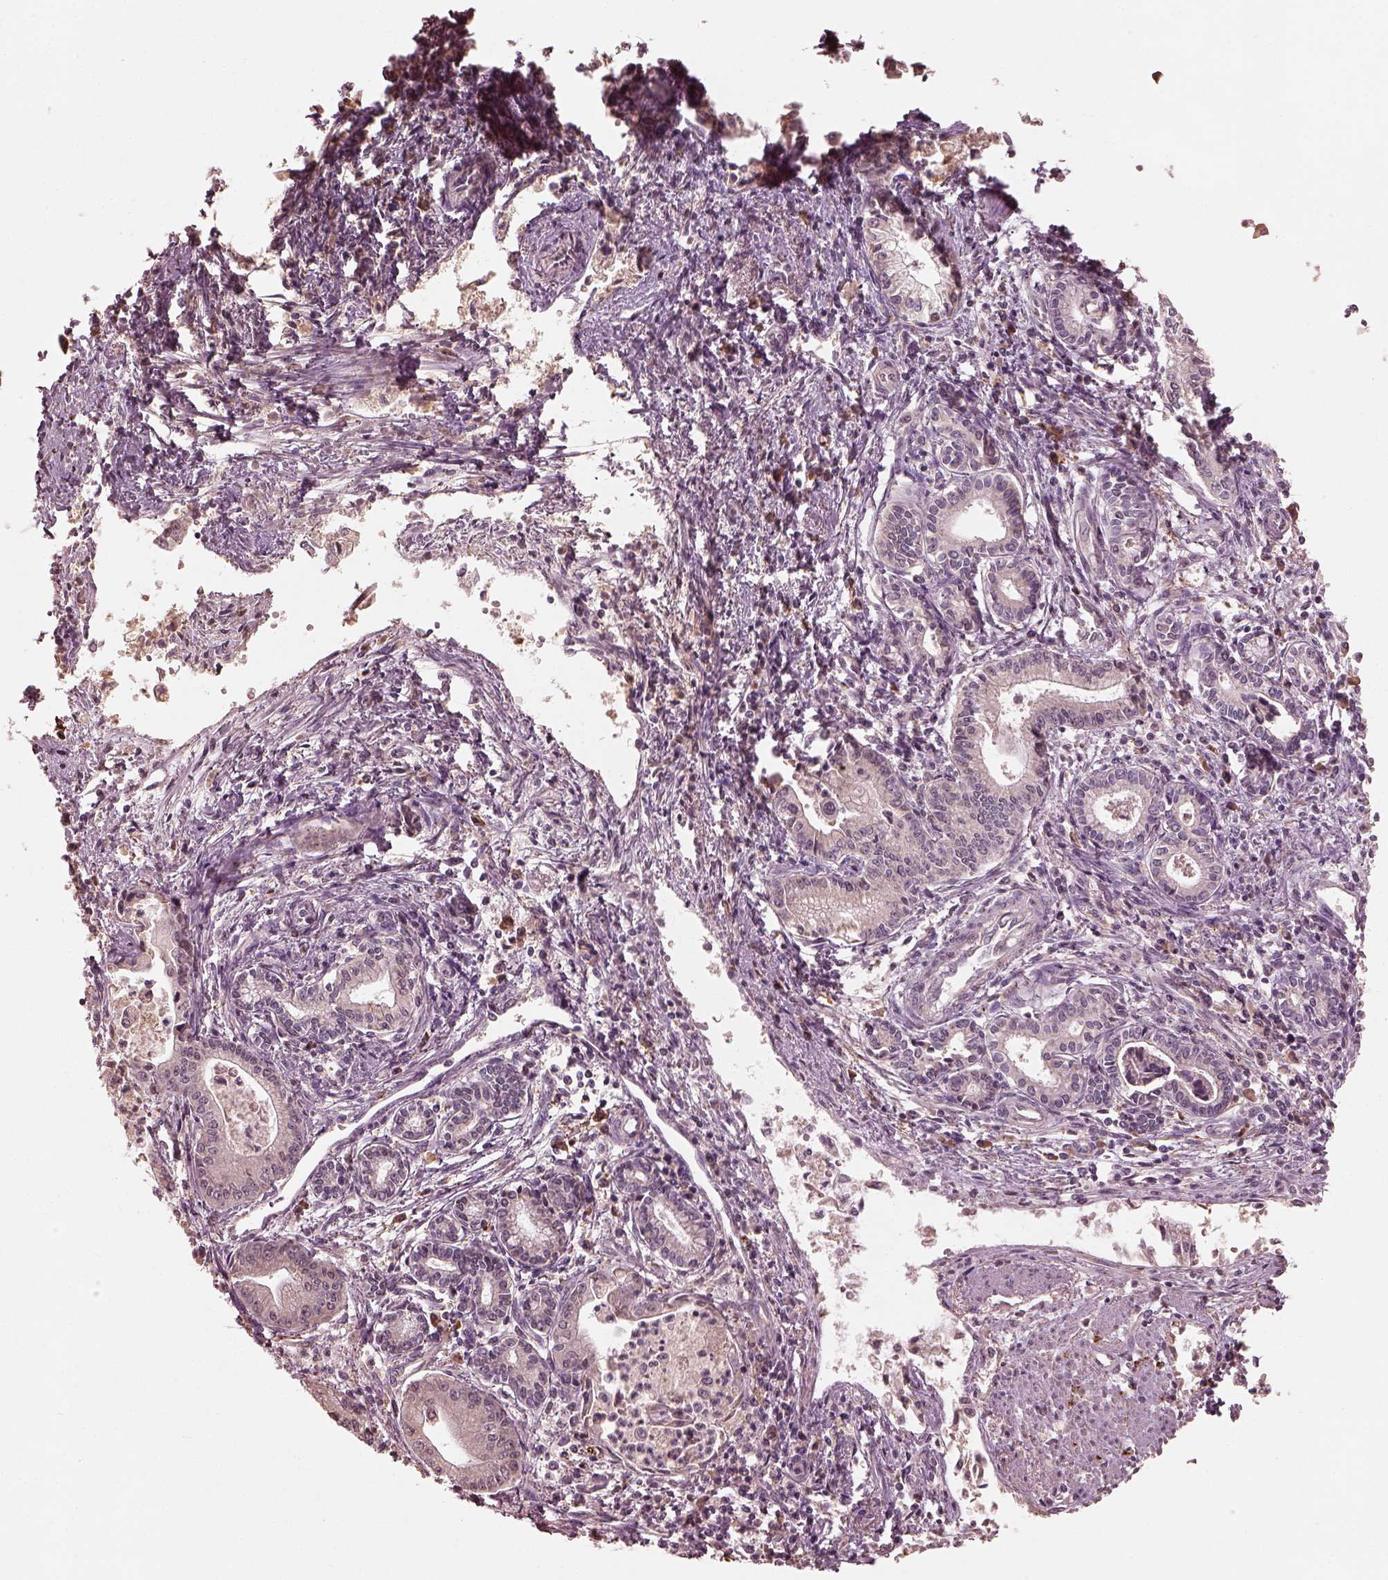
{"staining": {"intensity": "negative", "quantity": "none", "location": "none"}, "tissue": "pancreatic cancer", "cell_type": "Tumor cells", "image_type": "cancer", "snomed": [{"axis": "morphology", "description": "Adenocarcinoma, NOS"}, {"axis": "topography", "description": "Pancreas"}], "caption": "Tumor cells are negative for protein expression in human pancreatic cancer.", "gene": "CALR3", "patient": {"sex": "female", "age": 65}}